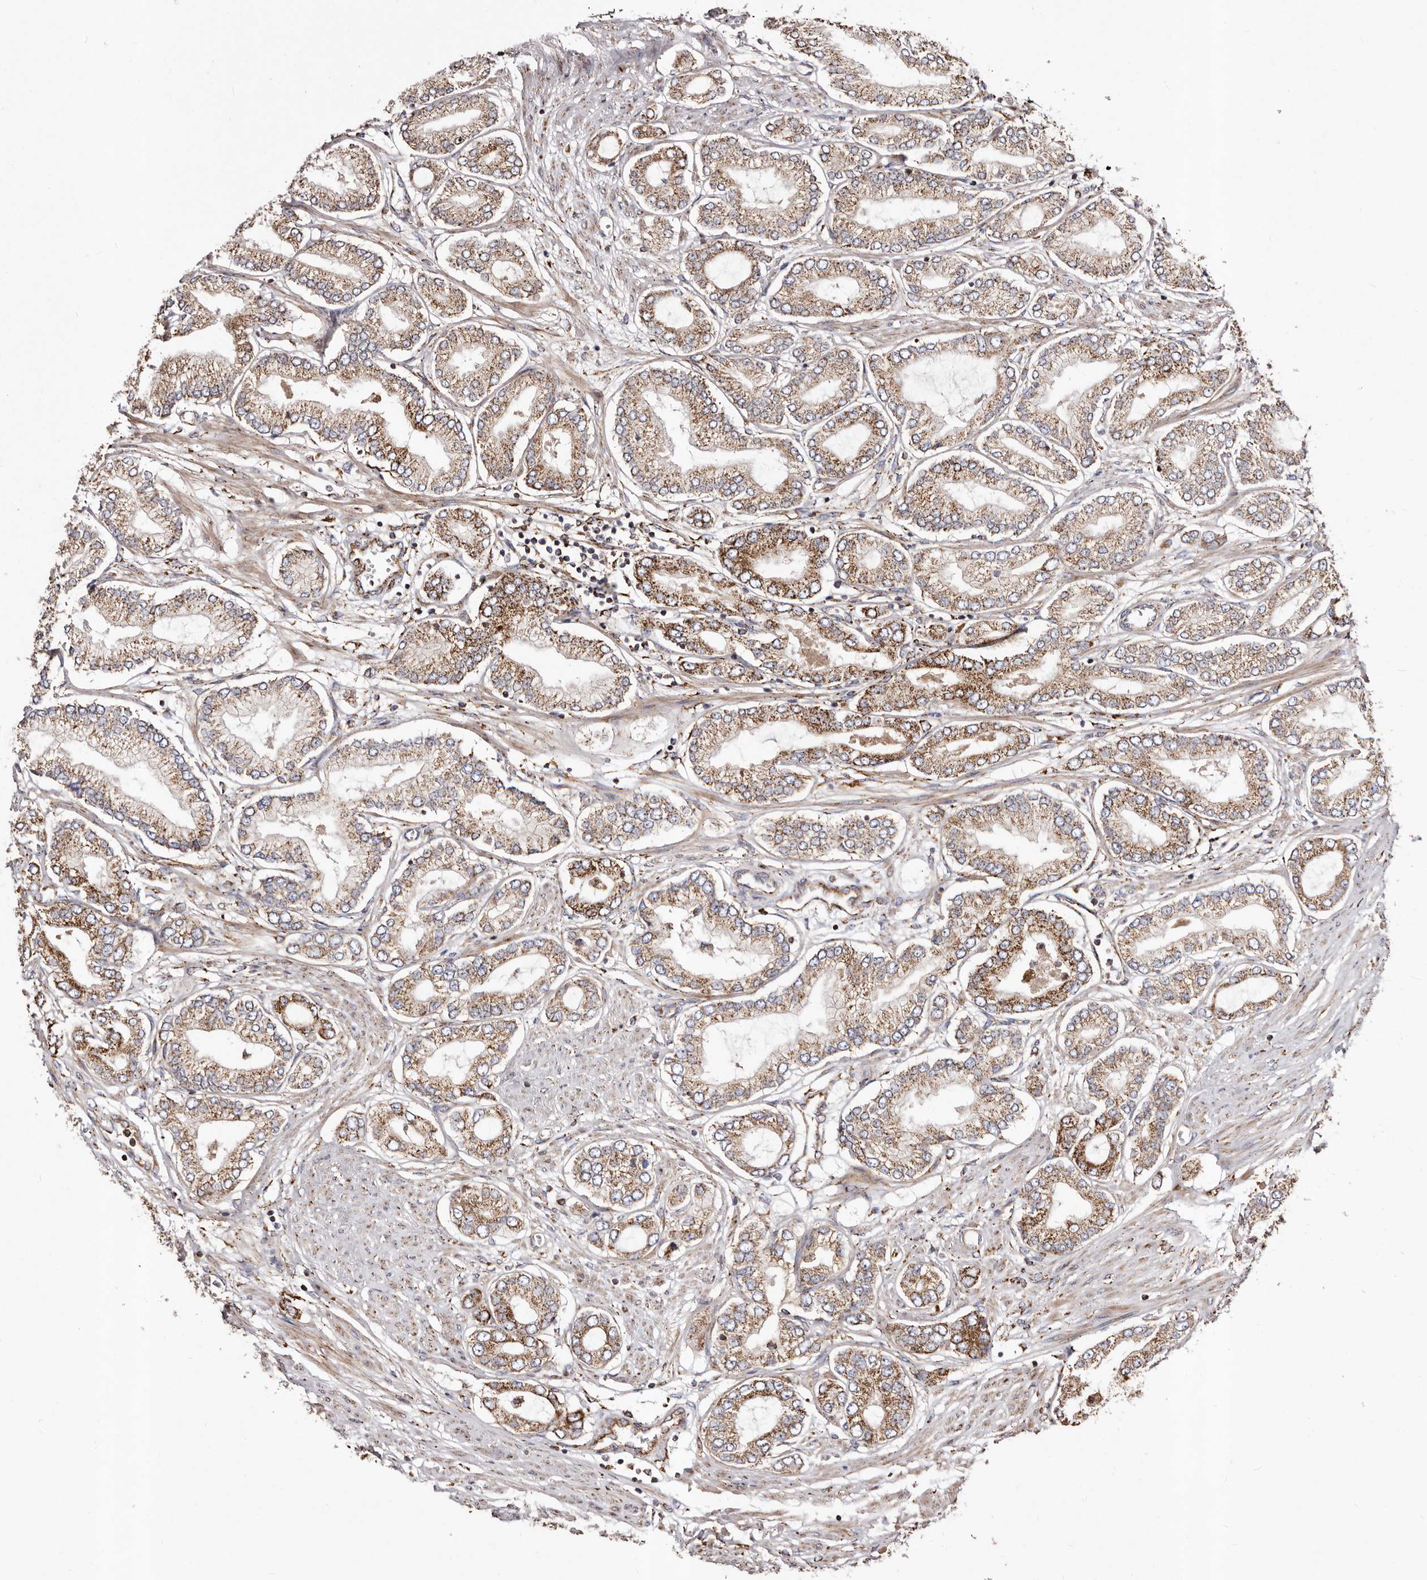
{"staining": {"intensity": "strong", "quantity": "25%-75%", "location": "cytoplasmic/membranous"}, "tissue": "prostate cancer", "cell_type": "Tumor cells", "image_type": "cancer", "snomed": [{"axis": "morphology", "description": "Adenocarcinoma, Low grade"}, {"axis": "topography", "description": "Prostate"}], "caption": "Immunohistochemistry photomicrograph of neoplastic tissue: human prostate adenocarcinoma (low-grade) stained using immunohistochemistry (IHC) reveals high levels of strong protein expression localized specifically in the cytoplasmic/membranous of tumor cells, appearing as a cytoplasmic/membranous brown color.", "gene": "LUZP1", "patient": {"sex": "male", "age": 63}}